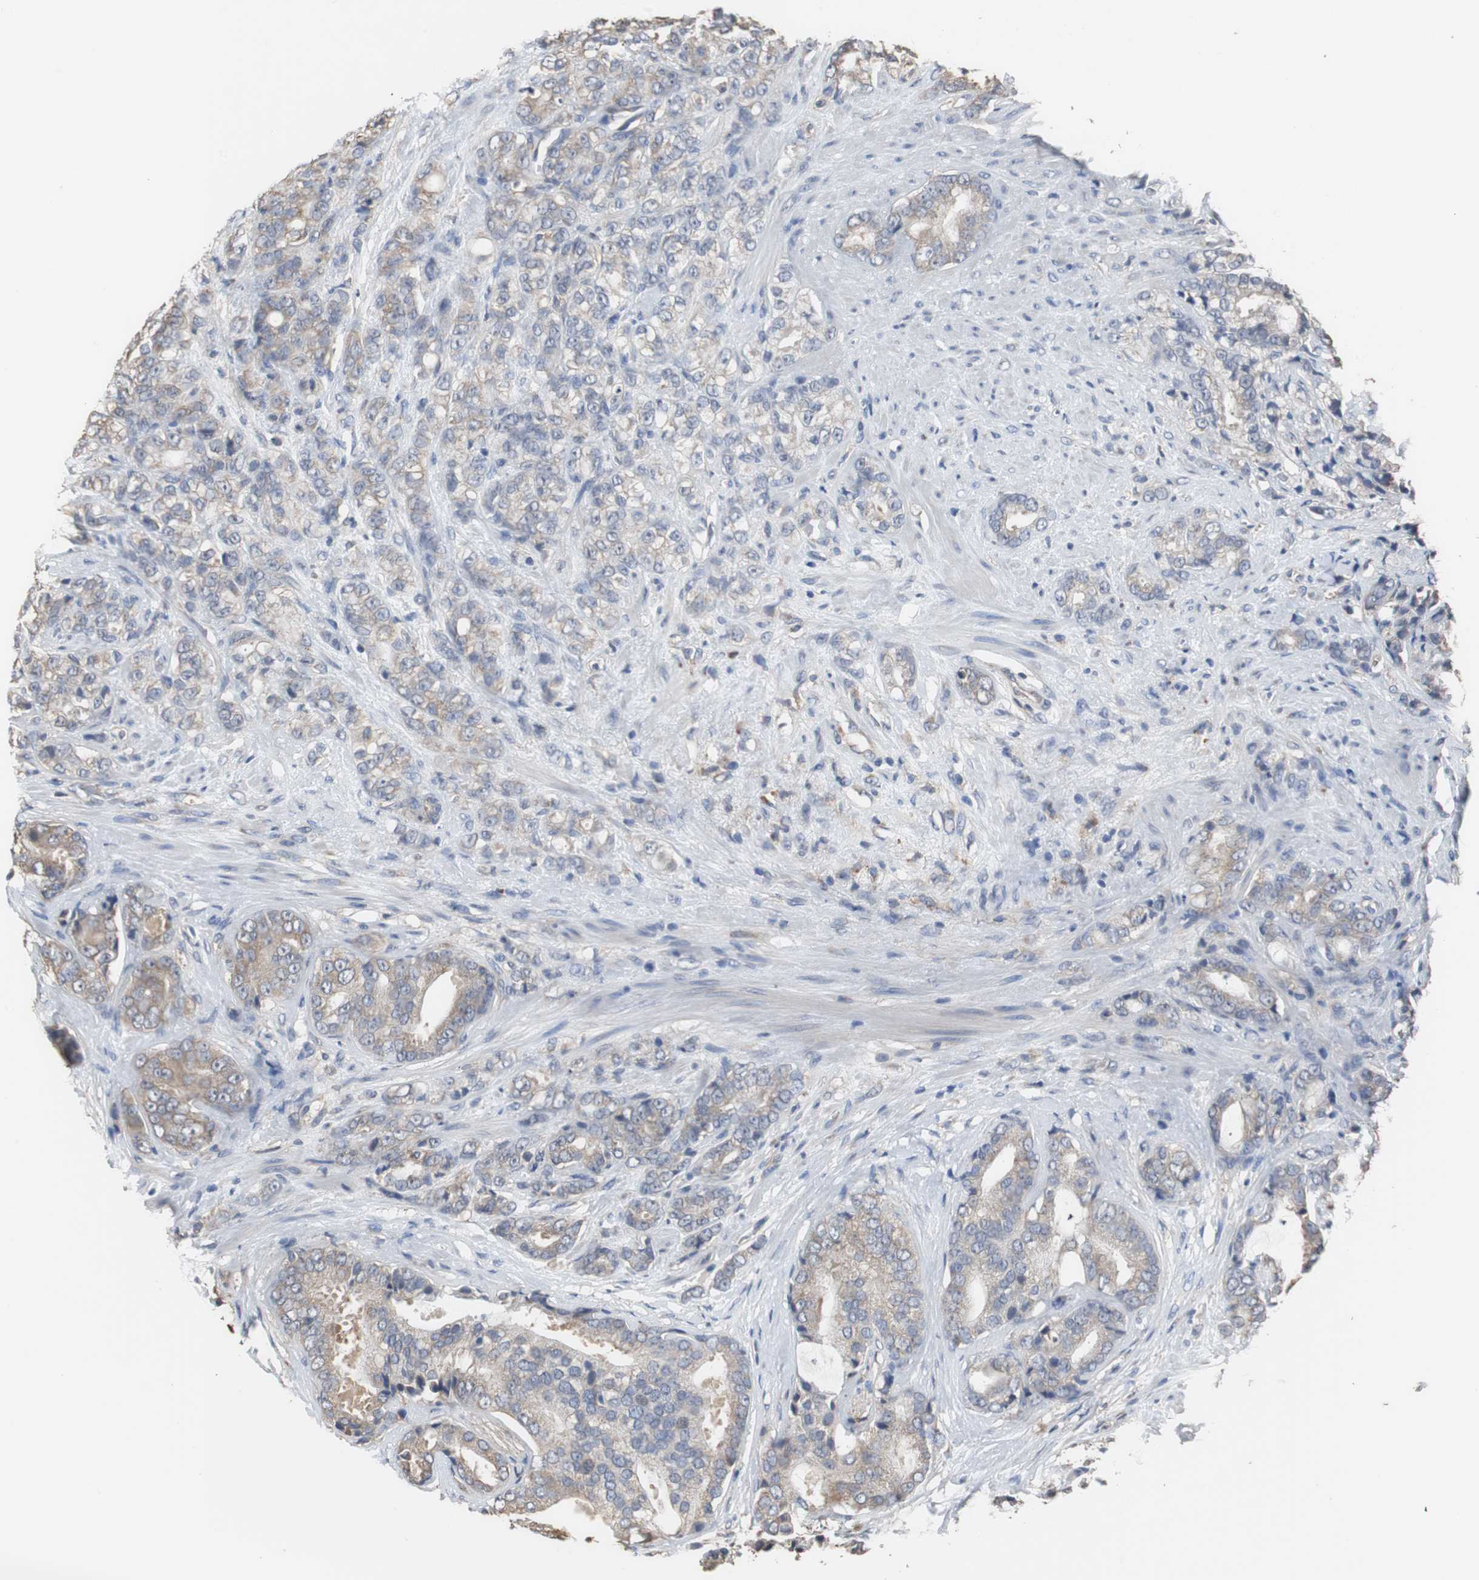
{"staining": {"intensity": "weak", "quantity": "25%-75%", "location": "cytoplasmic/membranous"}, "tissue": "prostate cancer", "cell_type": "Tumor cells", "image_type": "cancer", "snomed": [{"axis": "morphology", "description": "Adenocarcinoma, Low grade"}, {"axis": "topography", "description": "Prostate"}], "caption": "High-magnification brightfield microscopy of low-grade adenocarcinoma (prostate) stained with DAB (brown) and counterstained with hematoxylin (blue). tumor cells exhibit weak cytoplasmic/membranous staining is identified in approximately25%-75% of cells.", "gene": "SCIMP", "patient": {"sex": "male", "age": 58}}